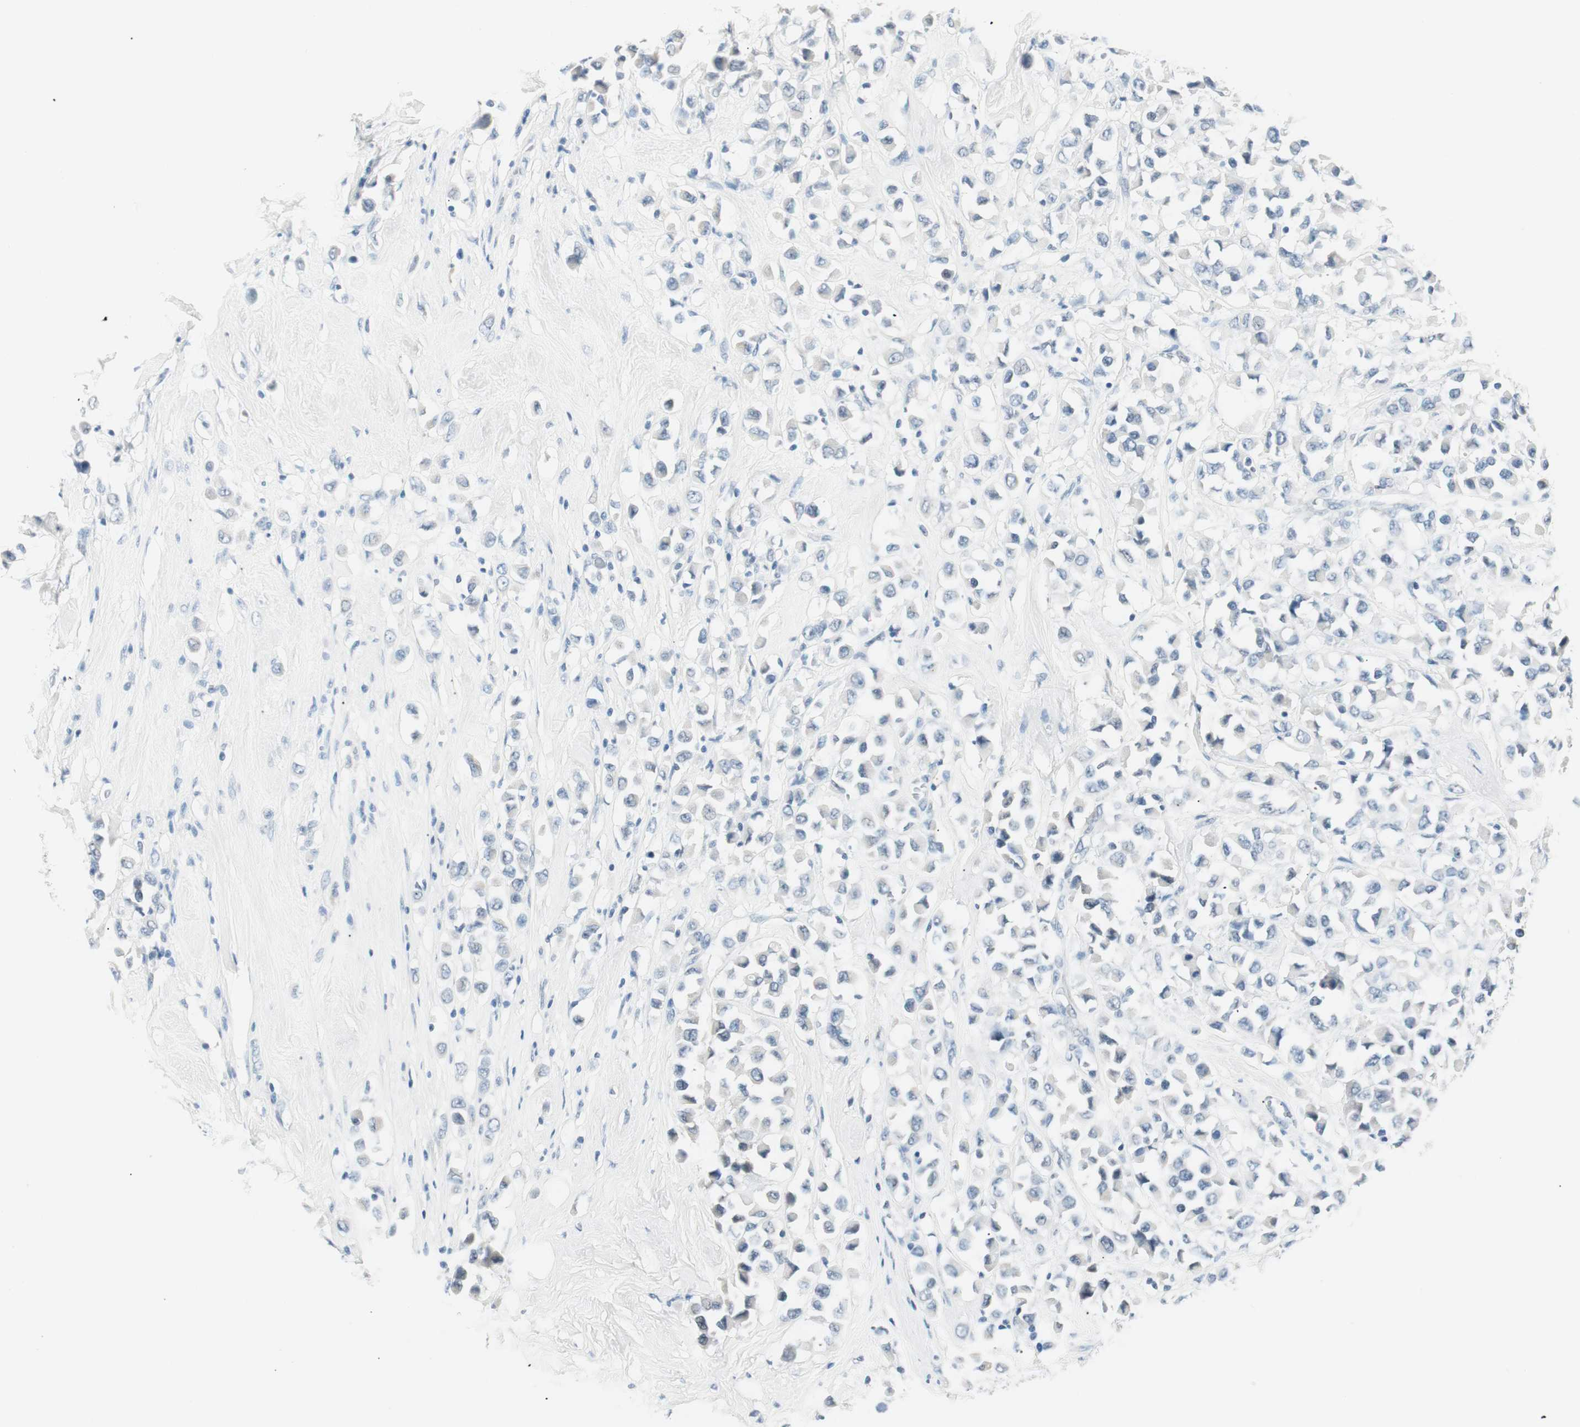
{"staining": {"intensity": "negative", "quantity": "none", "location": "none"}, "tissue": "breast cancer", "cell_type": "Tumor cells", "image_type": "cancer", "snomed": [{"axis": "morphology", "description": "Duct carcinoma"}, {"axis": "topography", "description": "Breast"}], "caption": "The immunohistochemistry micrograph has no significant positivity in tumor cells of intraductal carcinoma (breast) tissue. (Immunohistochemistry (ihc), brightfield microscopy, high magnification).", "gene": "HOXB13", "patient": {"sex": "female", "age": 61}}